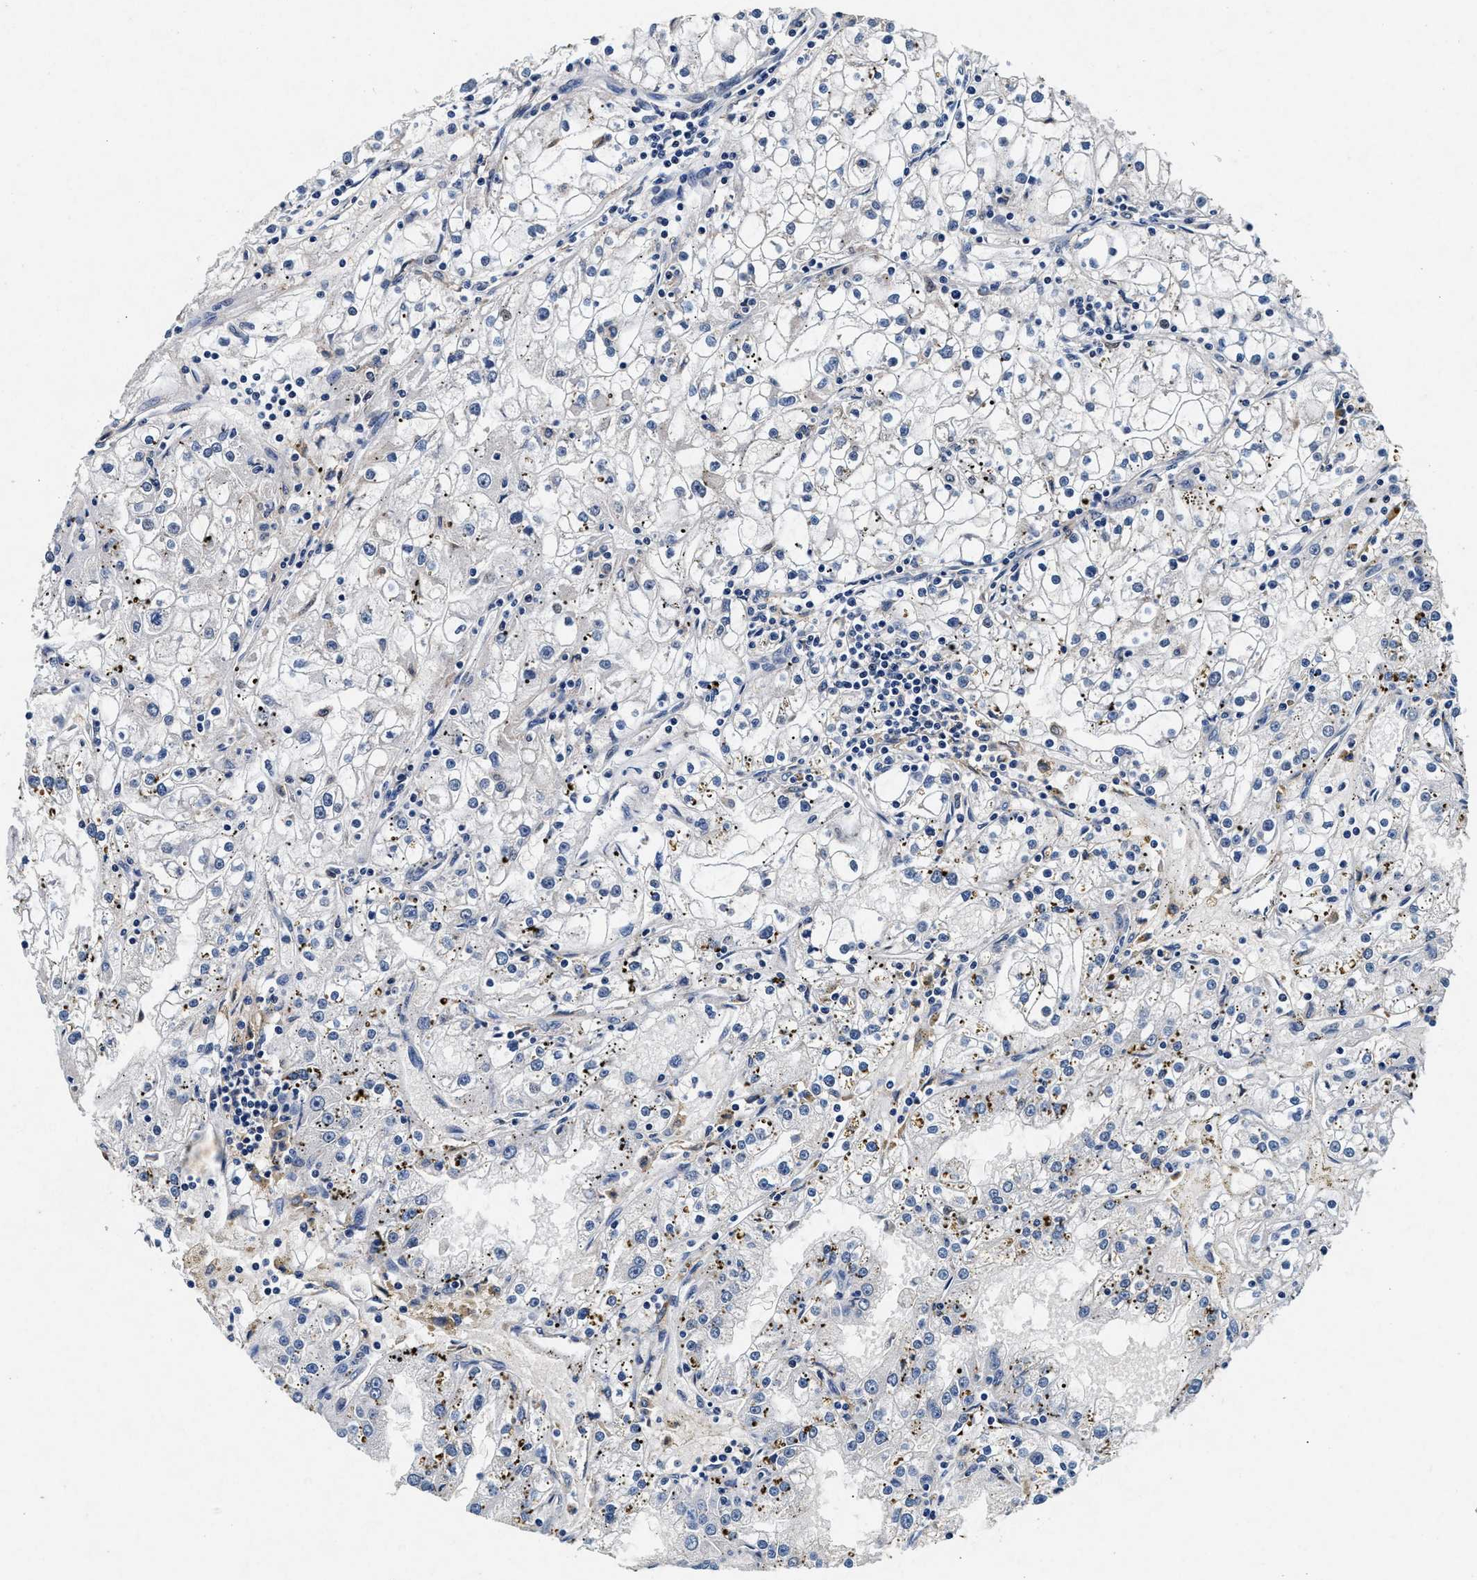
{"staining": {"intensity": "negative", "quantity": "none", "location": "none"}, "tissue": "renal cancer", "cell_type": "Tumor cells", "image_type": "cancer", "snomed": [{"axis": "morphology", "description": "Adenocarcinoma, NOS"}, {"axis": "topography", "description": "Kidney"}], "caption": "An immunohistochemistry (IHC) histopathology image of renal cancer is shown. There is no staining in tumor cells of renal cancer.", "gene": "SLC8A1", "patient": {"sex": "male", "age": 56}}